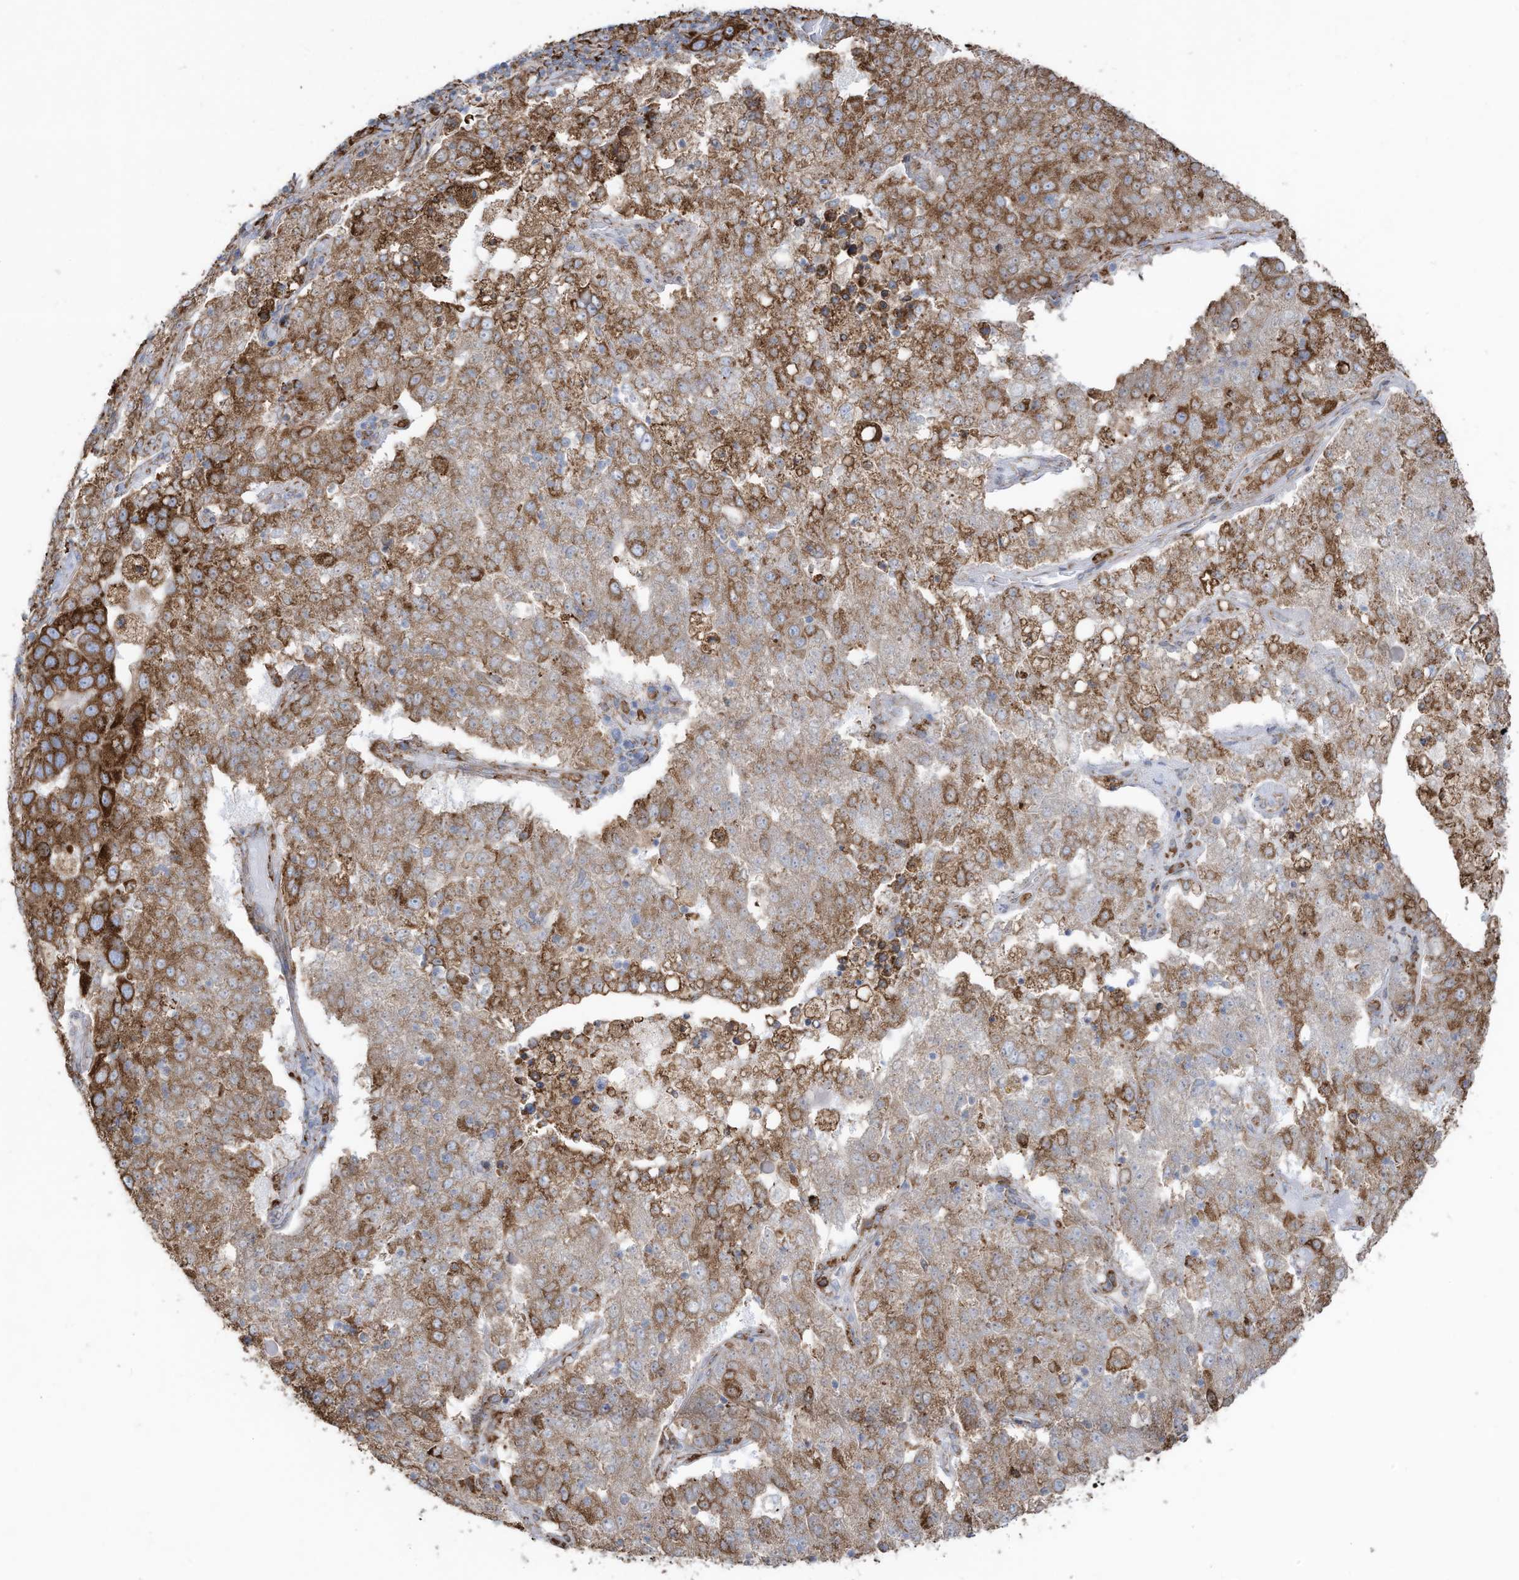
{"staining": {"intensity": "moderate", "quantity": ">75%", "location": "cytoplasmic/membranous"}, "tissue": "pancreatic cancer", "cell_type": "Tumor cells", "image_type": "cancer", "snomed": [{"axis": "morphology", "description": "Adenocarcinoma, NOS"}, {"axis": "topography", "description": "Pancreas"}], "caption": "Human adenocarcinoma (pancreatic) stained with a brown dye shows moderate cytoplasmic/membranous positive positivity in about >75% of tumor cells.", "gene": "ZNF354C", "patient": {"sex": "female", "age": 61}}